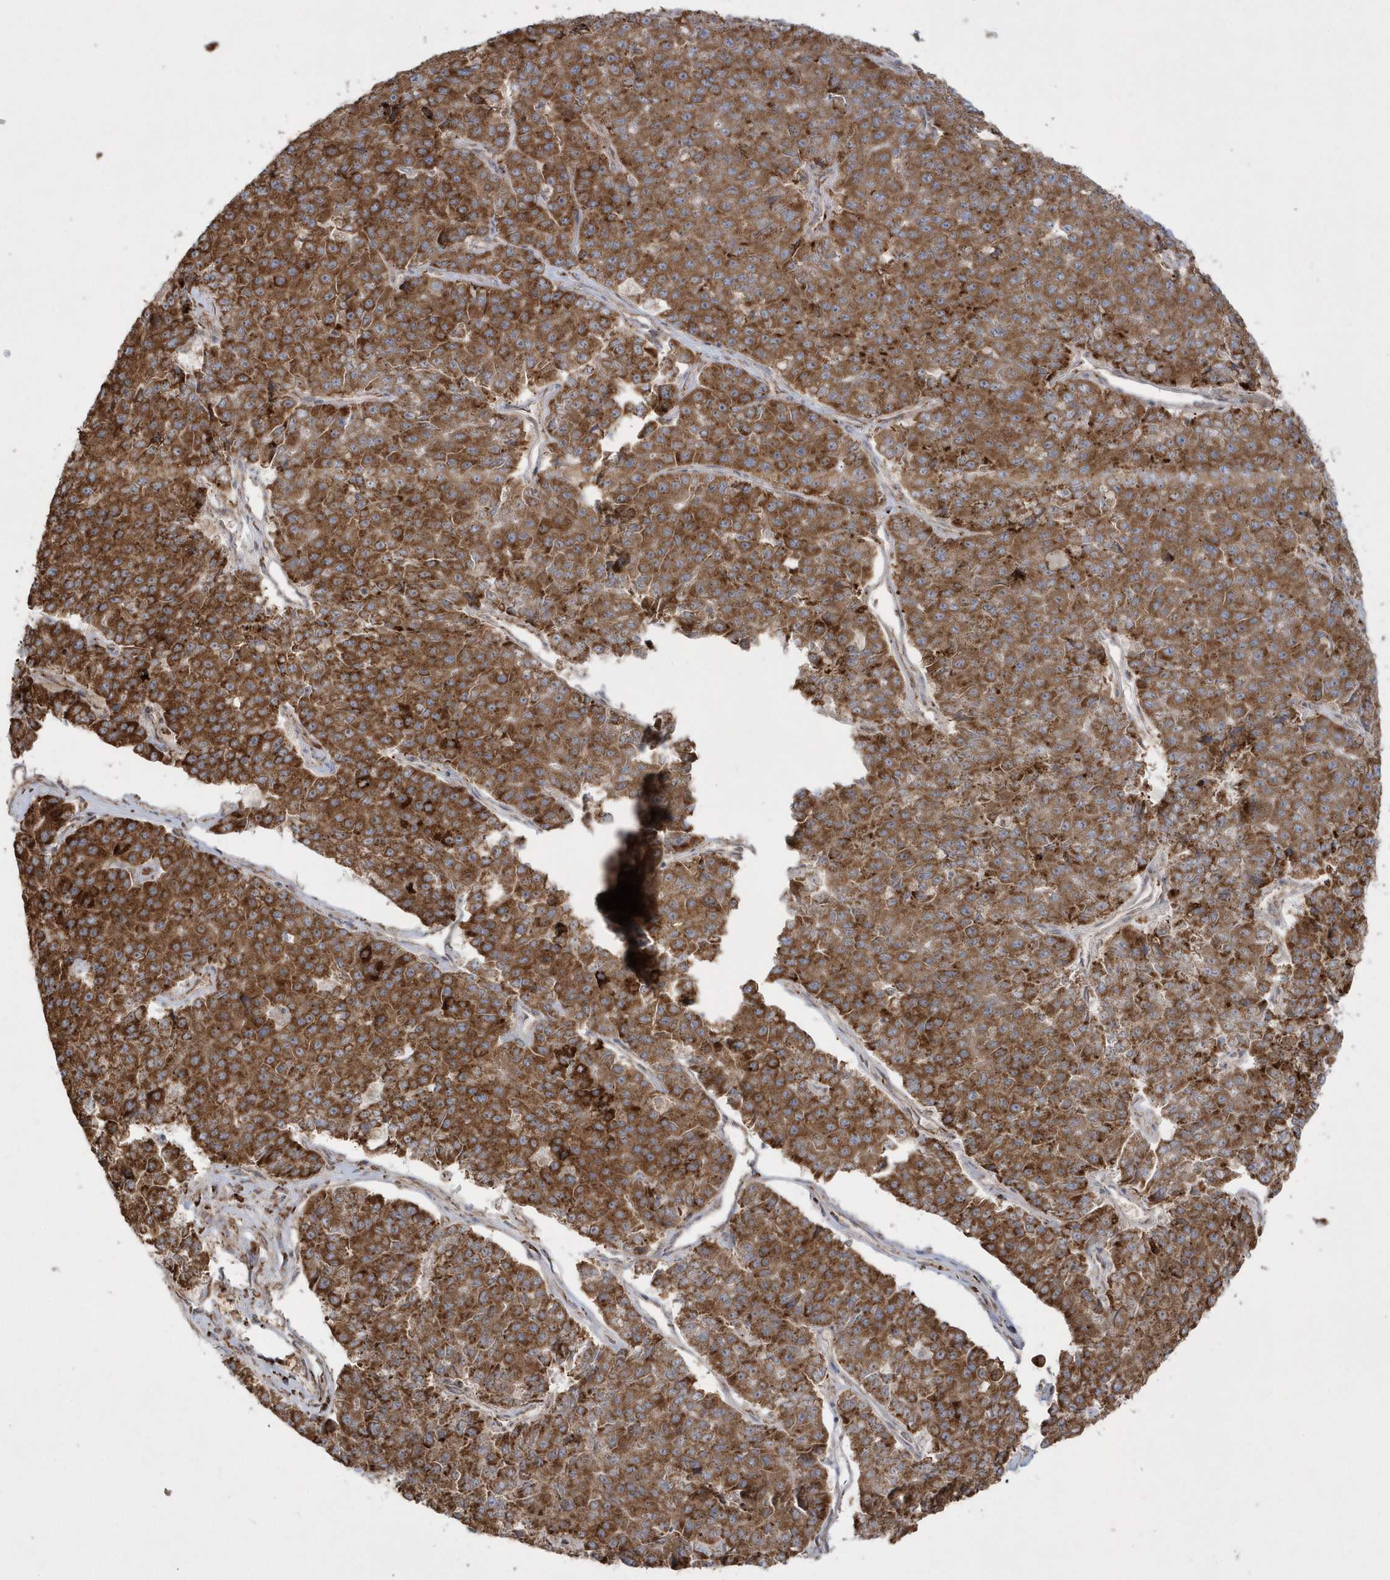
{"staining": {"intensity": "moderate", "quantity": ">75%", "location": "cytoplasmic/membranous"}, "tissue": "pancreatic cancer", "cell_type": "Tumor cells", "image_type": "cancer", "snomed": [{"axis": "morphology", "description": "Adenocarcinoma, NOS"}, {"axis": "topography", "description": "Pancreas"}], "caption": "A photomicrograph of human adenocarcinoma (pancreatic) stained for a protein displays moderate cytoplasmic/membranous brown staining in tumor cells. Using DAB (3,3'-diaminobenzidine) (brown) and hematoxylin (blue) stains, captured at high magnification using brightfield microscopy.", "gene": "SH3BP2", "patient": {"sex": "male", "age": 50}}